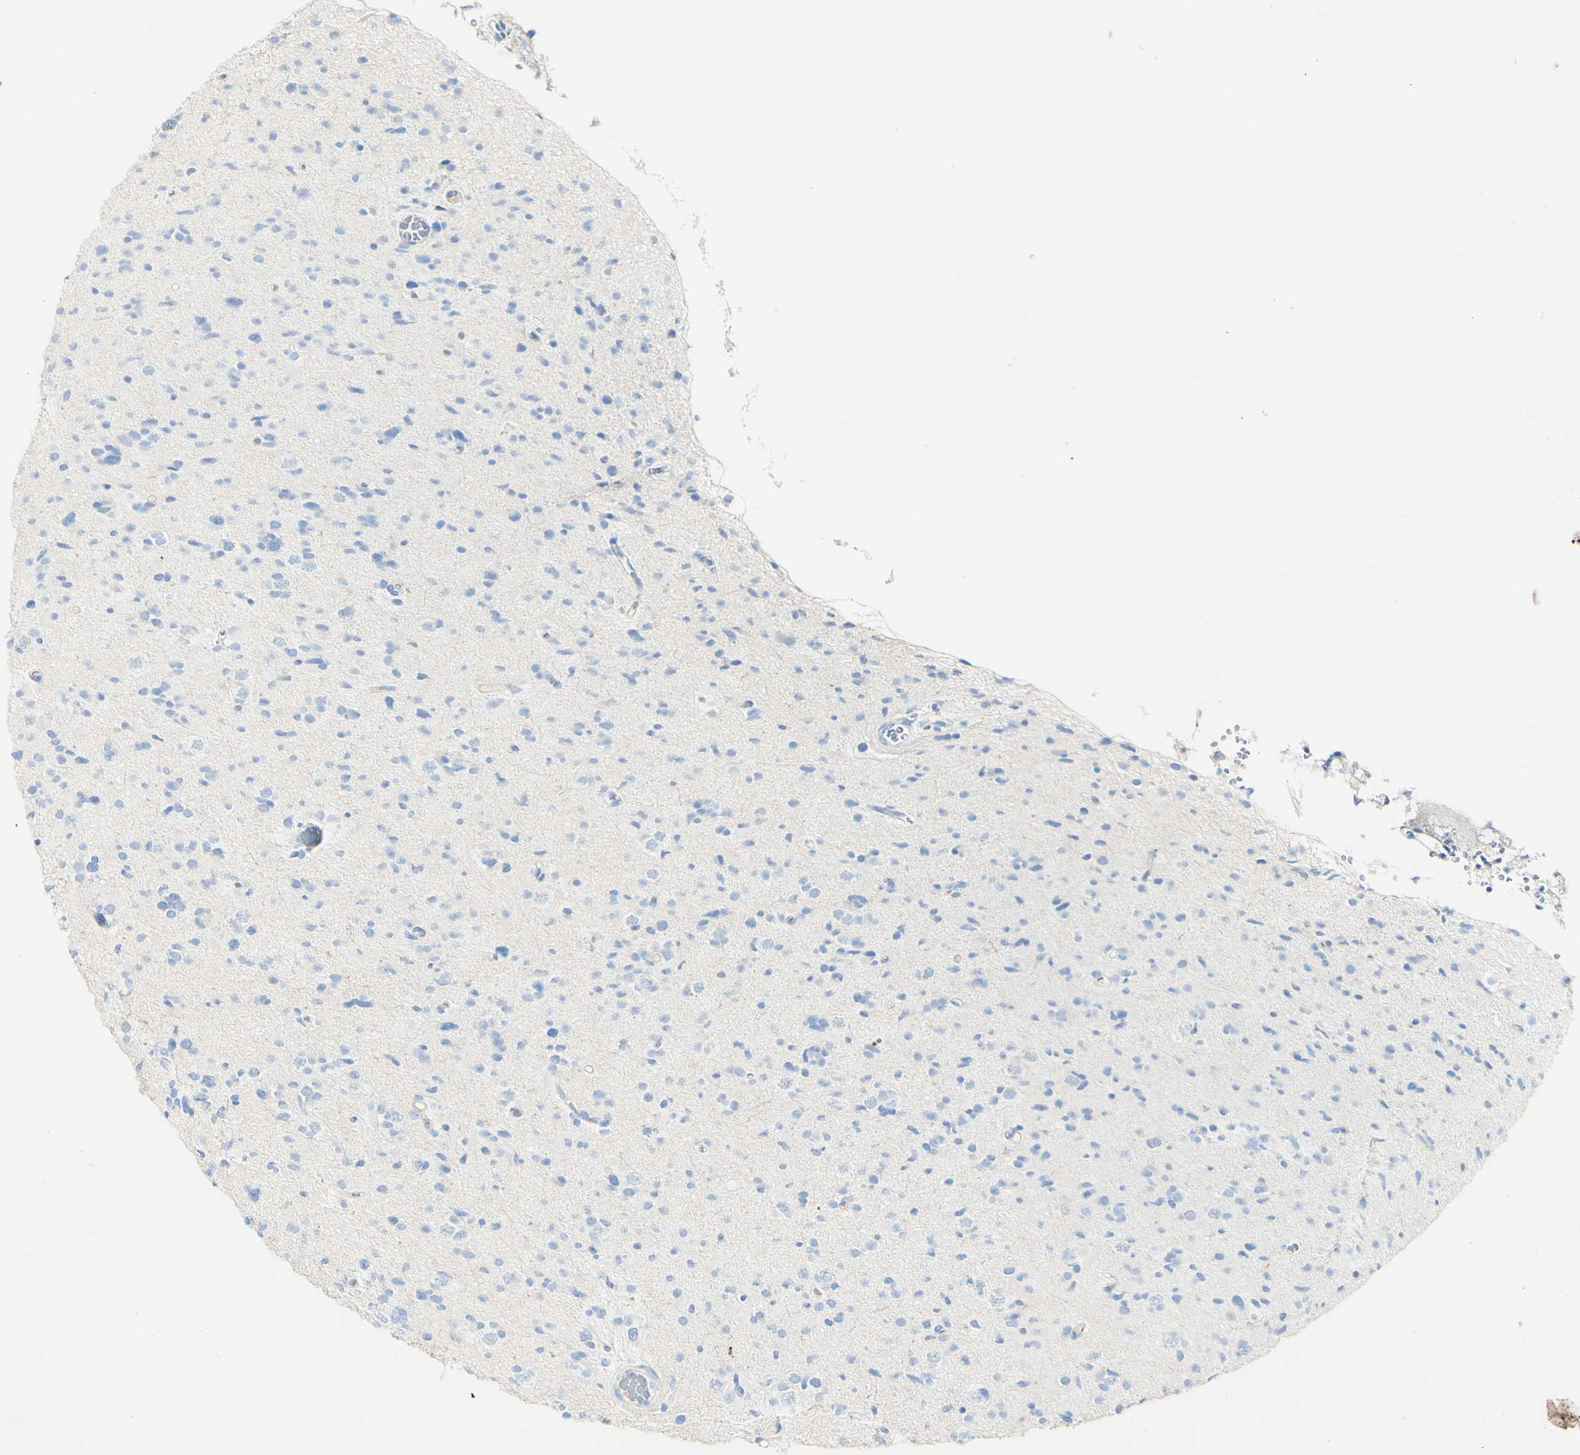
{"staining": {"intensity": "negative", "quantity": "none", "location": "none"}, "tissue": "glioma", "cell_type": "Tumor cells", "image_type": "cancer", "snomed": [{"axis": "morphology", "description": "Glioma, malignant, Low grade"}, {"axis": "topography", "description": "Brain"}], "caption": "Protein analysis of low-grade glioma (malignant) displays no significant staining in tumor cells.", "gene": "PIGR", "patient": {"sex": "female", "age": 22}}